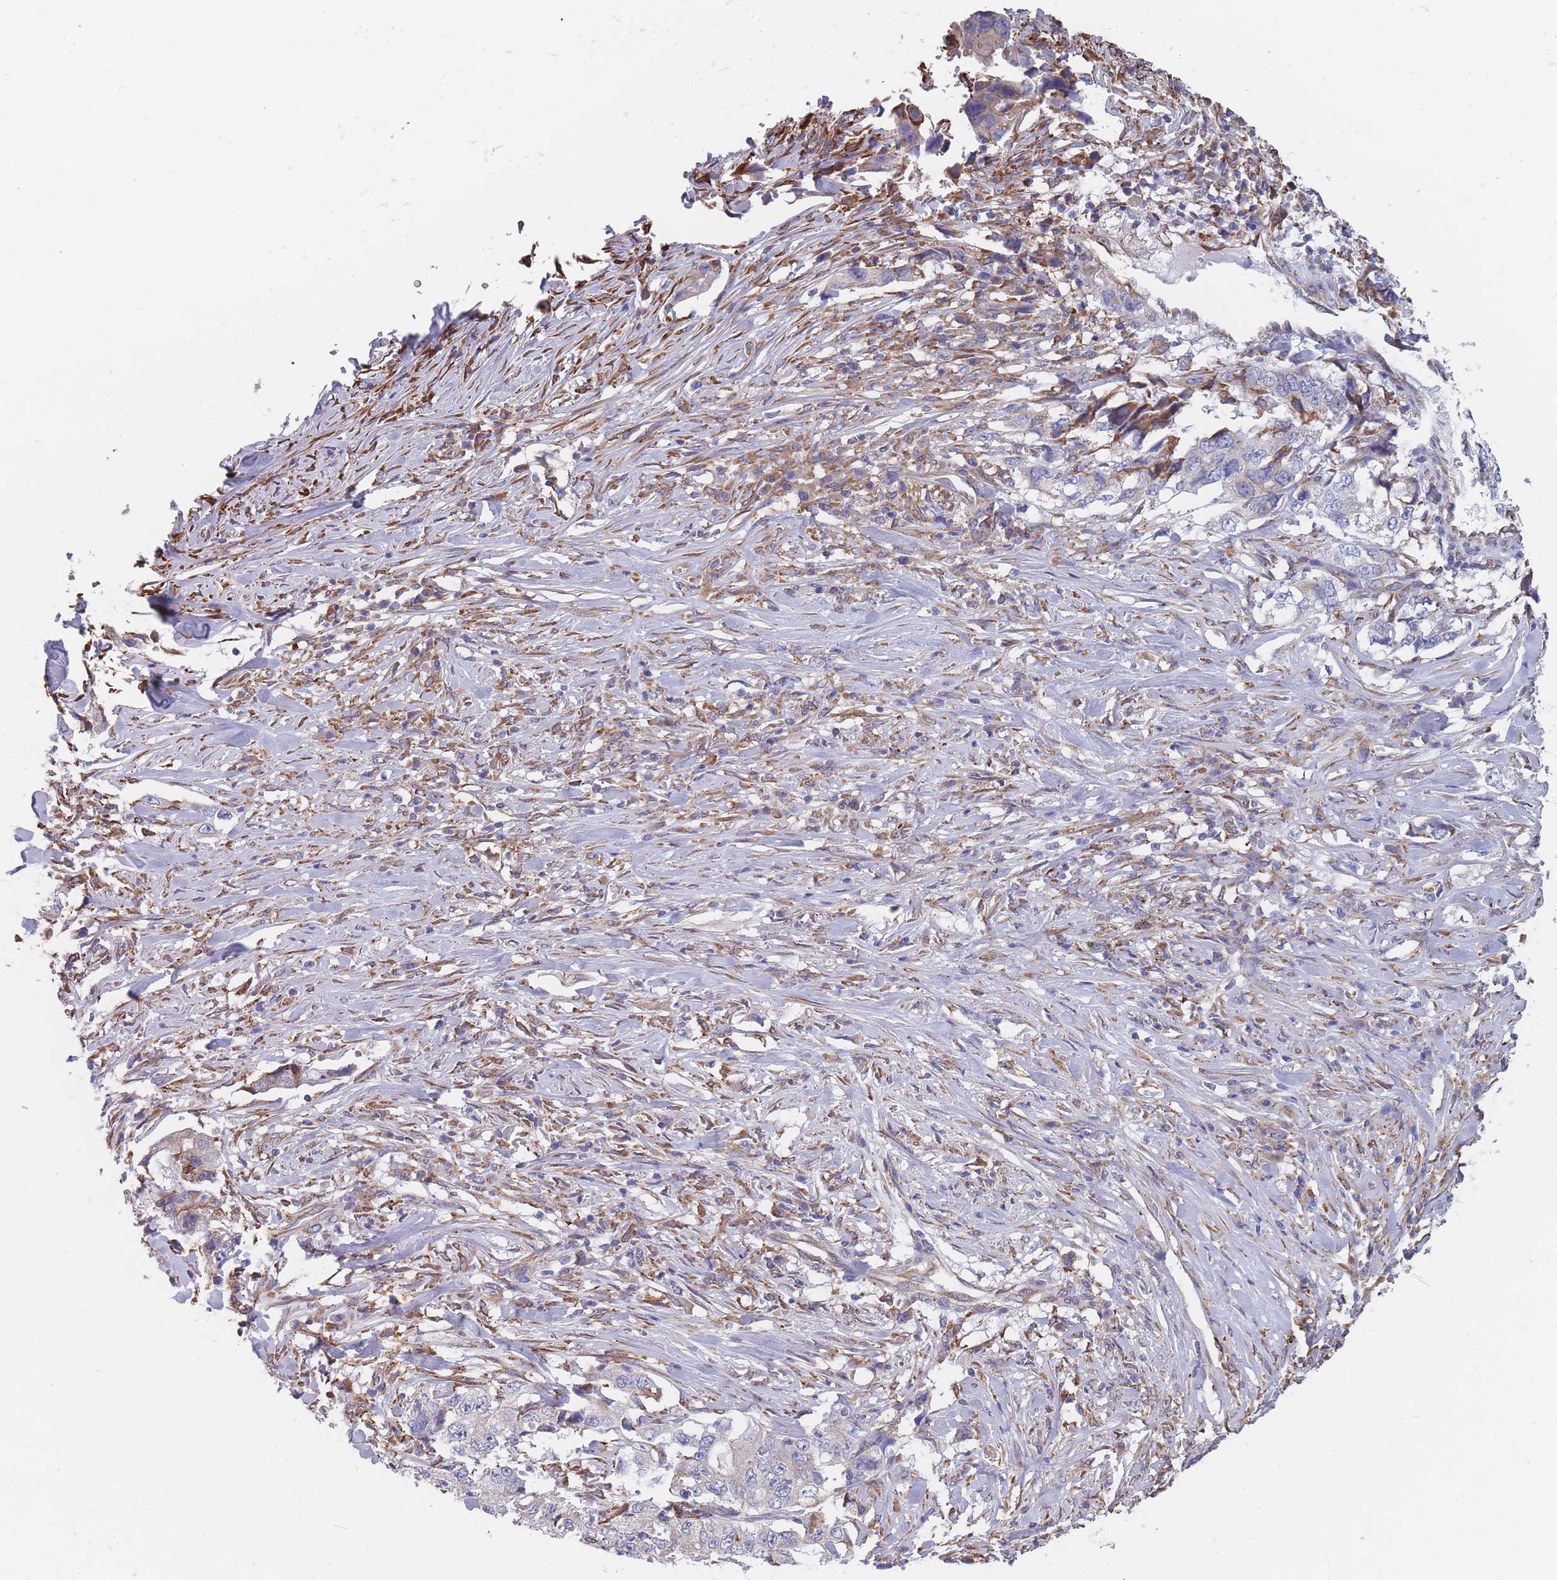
{"staining": {"intensity": "negative", "quantity": "none", "location": "none"}, "tissue": "lung cancer", "cell_type": "Tumor cells", "image_type": "cancer", "snomed": [{"axis": "morphology", "description": "Adenocarcinoma, NOS"}, {"axis": "topography", "description": "Lung"}], "caption": "High magnification brightfield microscopy of lung cancer (adenocarcinoma) stained with DAB (3,3'-diaminobenzidine) (brown) and counterstained with hematoxylin (blue): tumor cells show no significant expression.", "gene": "OR7C2", "patient": {"sex": "female", "age": 51}}